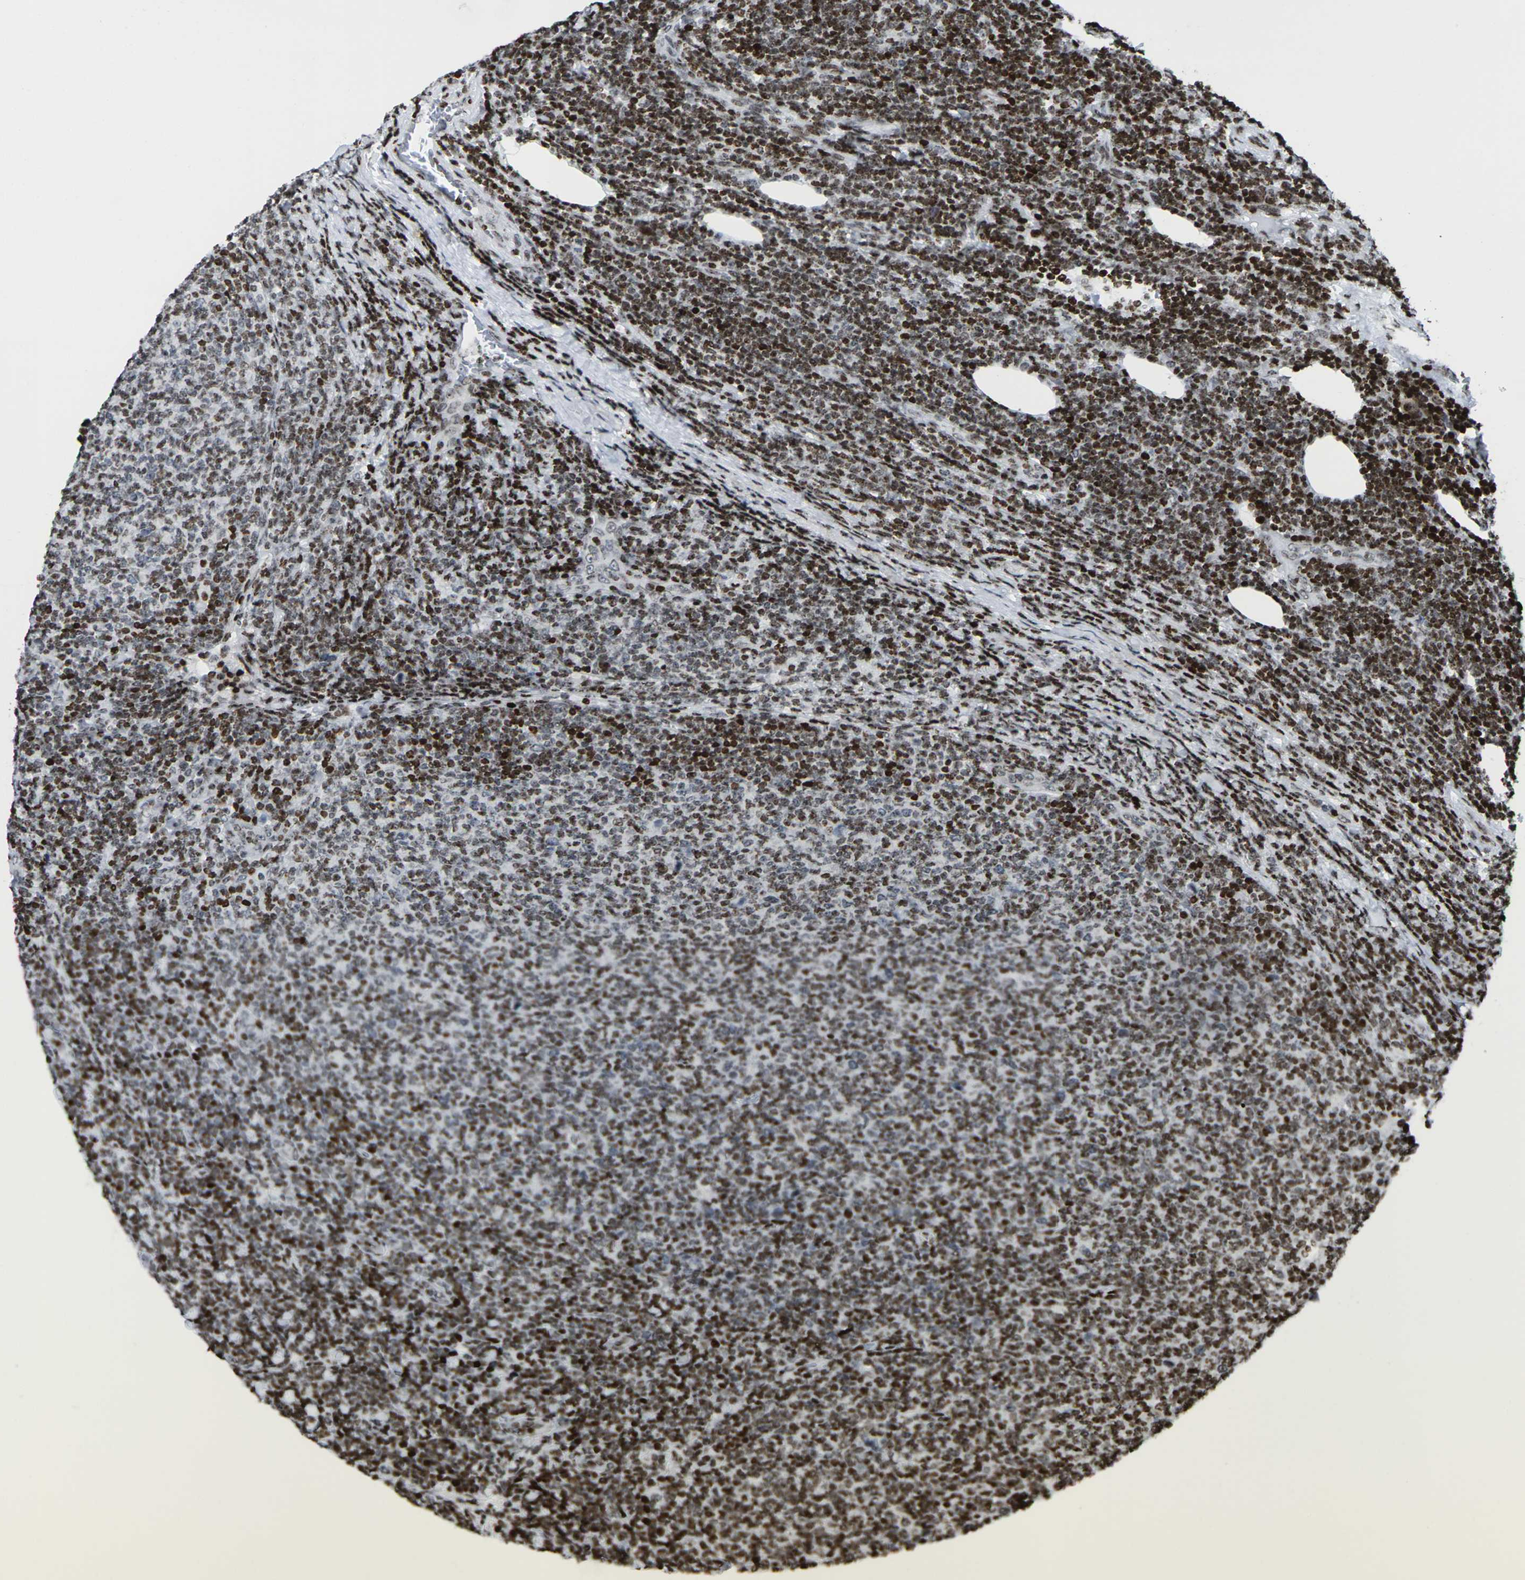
{"staining": {"intensity": "strong", "quantity": ">75%", "location": "nuclear"}, "tissue": "lymphoma", "cell_type": "Tumor cells", "image_type": "cancer", "snomed": [{"axis": "morphology", "description": "Malignant lymphoma, non-Hodgkin's type, Low grade"}, {"axis": "topography", "description": "Lymph node"}], "caption": "Immunohistochemistry (DAB) staining of malignant lymphoma, non-Hodgkin's type (low-grade) reveals strong nuclear protein expression in approximately >75% of tumor cells. (DAB (3,3'-diaminobenzidine) IHC with brightfield microscopy, high magnification).", "gene": "H1-4", "patient": {"sex": "male", "age": 66}}